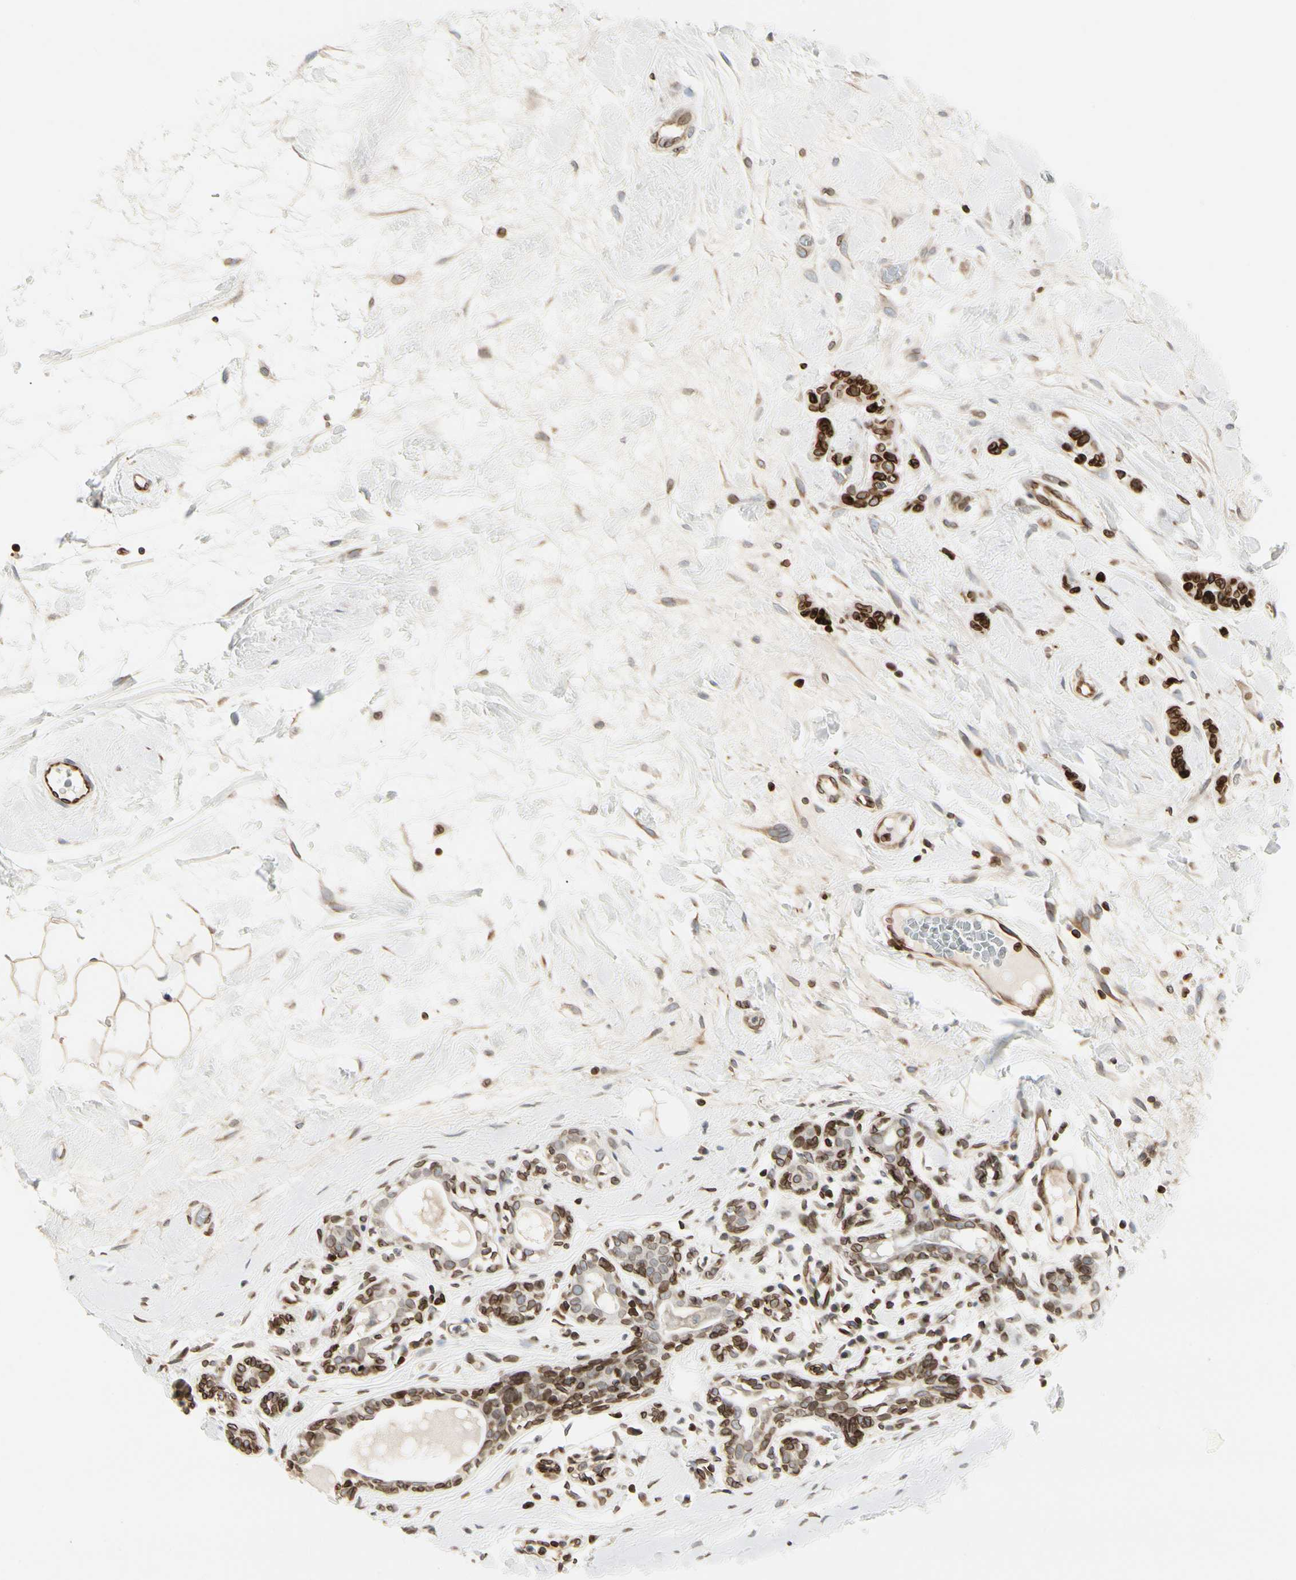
{"staining": {"intensity": "strong", "quantity": ">75%", "location": "cytoplasmic/membranous,nuclear"}, "tissue": "breast cancer", "cell_type": "Tumor cells", "image_type": "cancer", "snomed": [{"axis": "morphology", "description": "Normal tissue, NOS"}, {"axis": "morphology", "description": "Duct carcinoma"}, {"axis": "topography", "description": "Breast"}], "caption": "Infiltrating ductal carcinoma (breast) tissue demonstrates strong cytoplasmic/membranous and nuclear positivity in about >75% of tumor cells", "gene": "TMPO", "patient": {"sex": "female", "age": 40}}